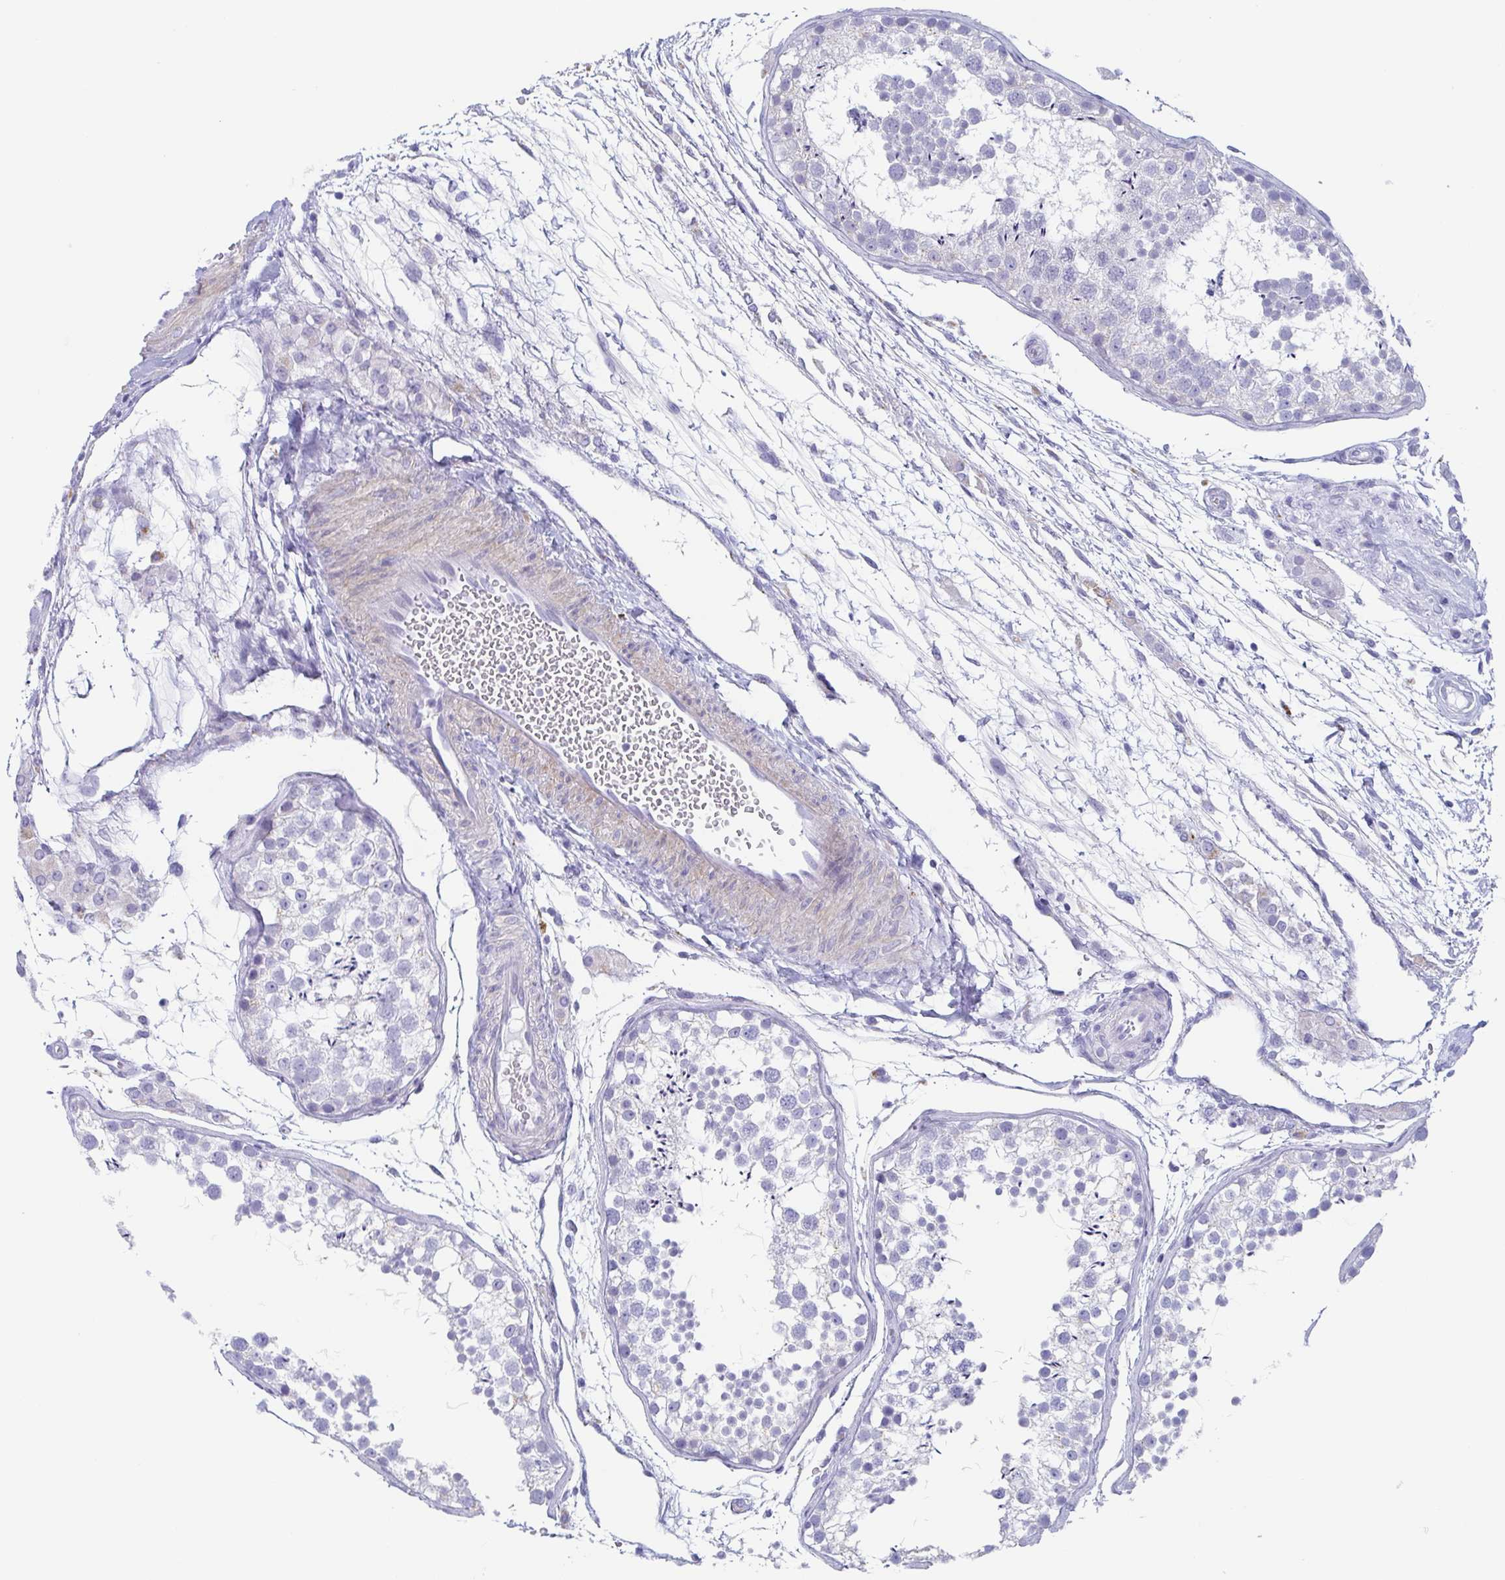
{"staining": {"intensity": "negative", "quantity": "none", "location": "none"}, "tissue": "testis", "cell_type": "Cells in seminiferous ducts", "image_type": "normal", "snomed": [{"axis": "morphology", "description": "Normal tissue, NOS"}, {"axis": "morphology", "description": "Seminoma, NOS"}, {"axis": "topography", "description": "Testis"}], "caption": "Micrograph shows no significant protein positivity in cells in seminiferous ducts of normal testis. Brightfield microscopy of IHC stained with DAB (brown) and hematoxylin (blue), captured at high magnification.", "gene": "TAGLN3", "patient": {"sex": "male", "age": 29}}